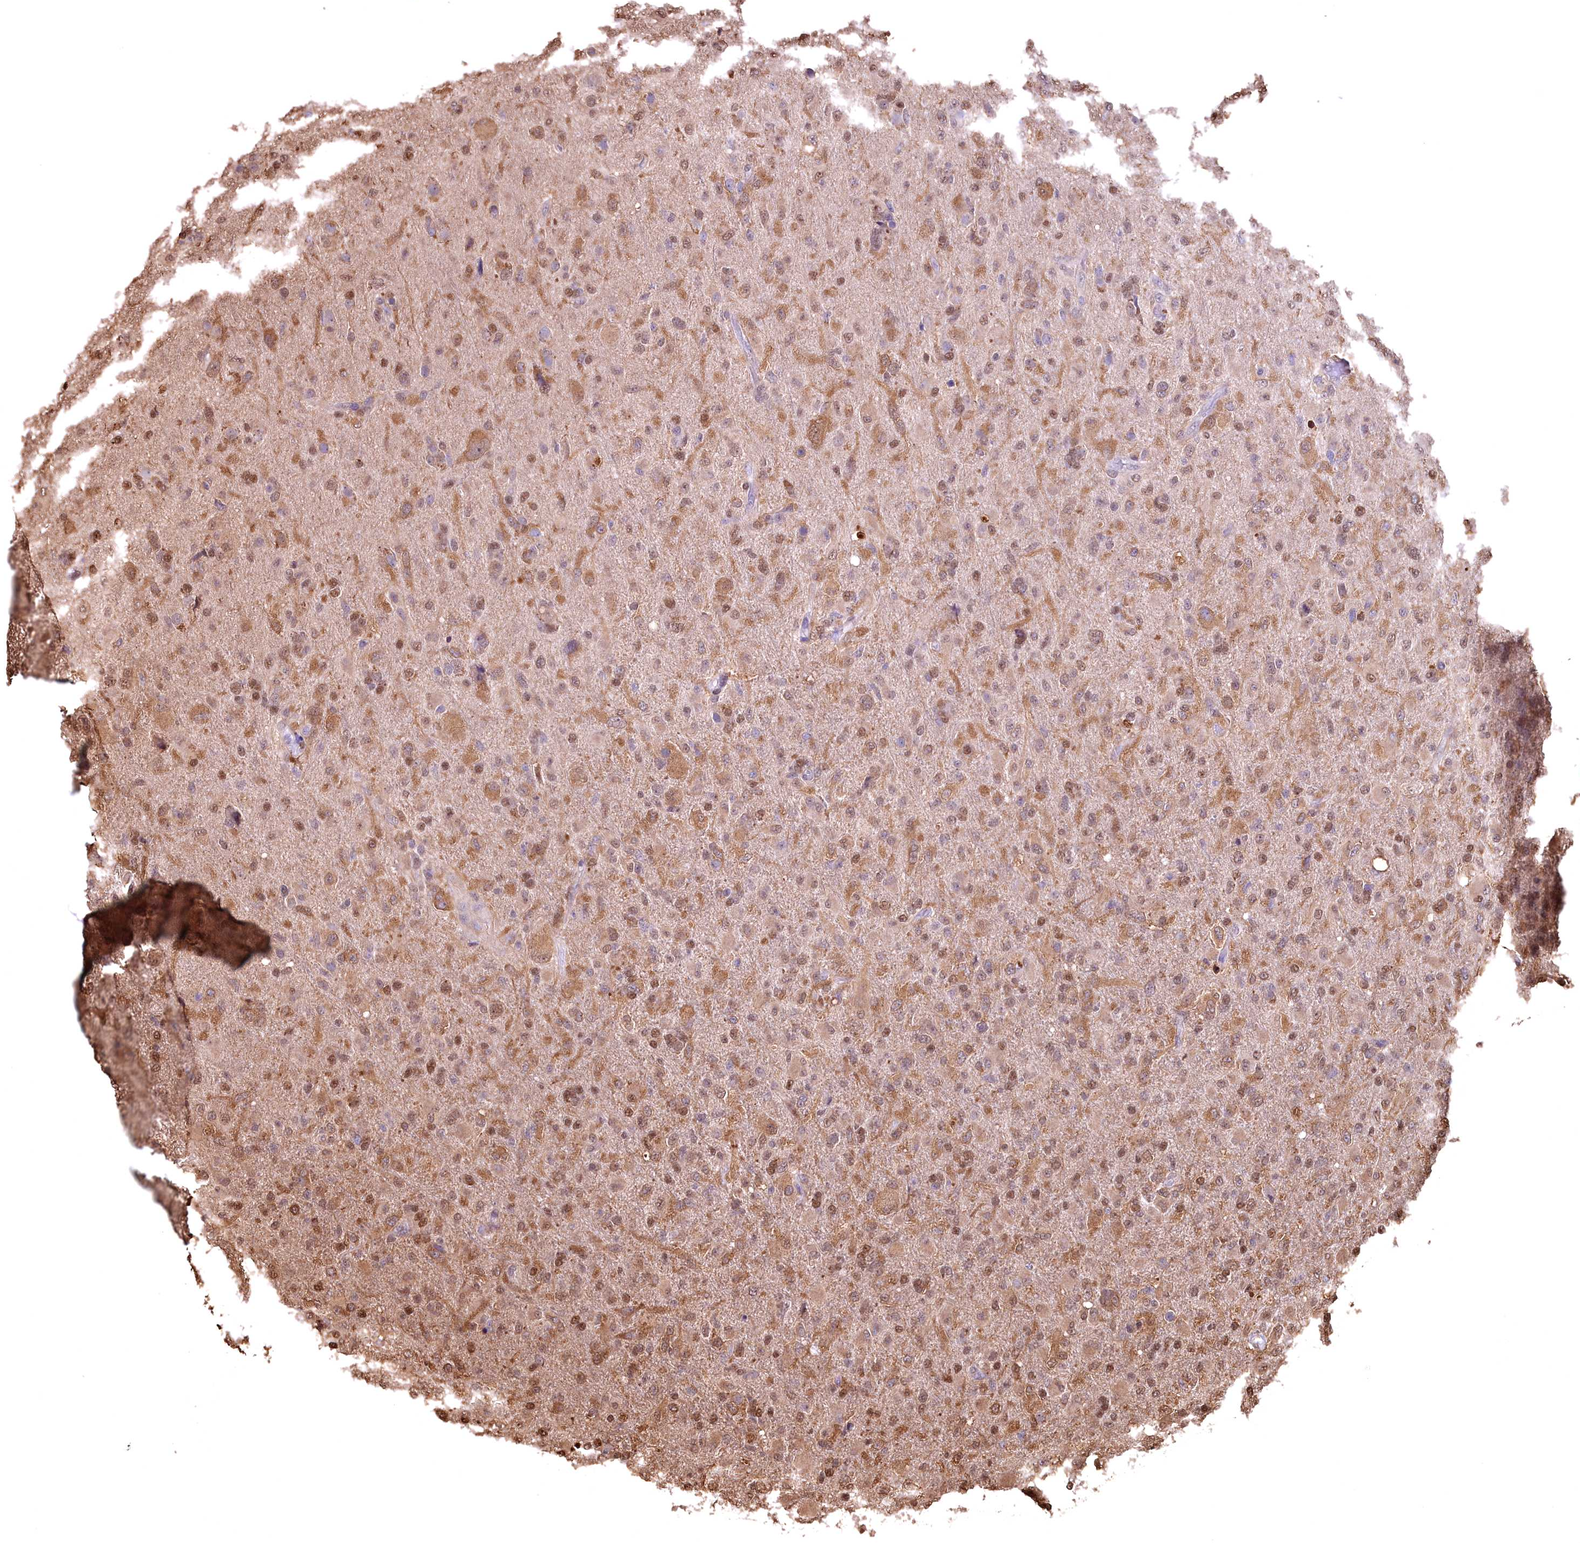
{"staining": {"intensity": "moderate", "quantity": ">75%", "location": "cytoplasmic/membranous,nuclear"}, "tissue": "glioma", "cell_type": "Tumor cells", "image_type": "cancer", "snomed": [{"axis": "morphology", "description": "Glioma, malignant, Low grade"}, {"axis": "topography", "description": "Brain"}], "caption": "Brown immunohistochemical staining in human glioma displays moderate cytoplasmic/membranous and nuclear positivity in approximately >75% of tumor cells.", "gene": "GAPDH", "patient": {"sex": "male", "age": 65}}